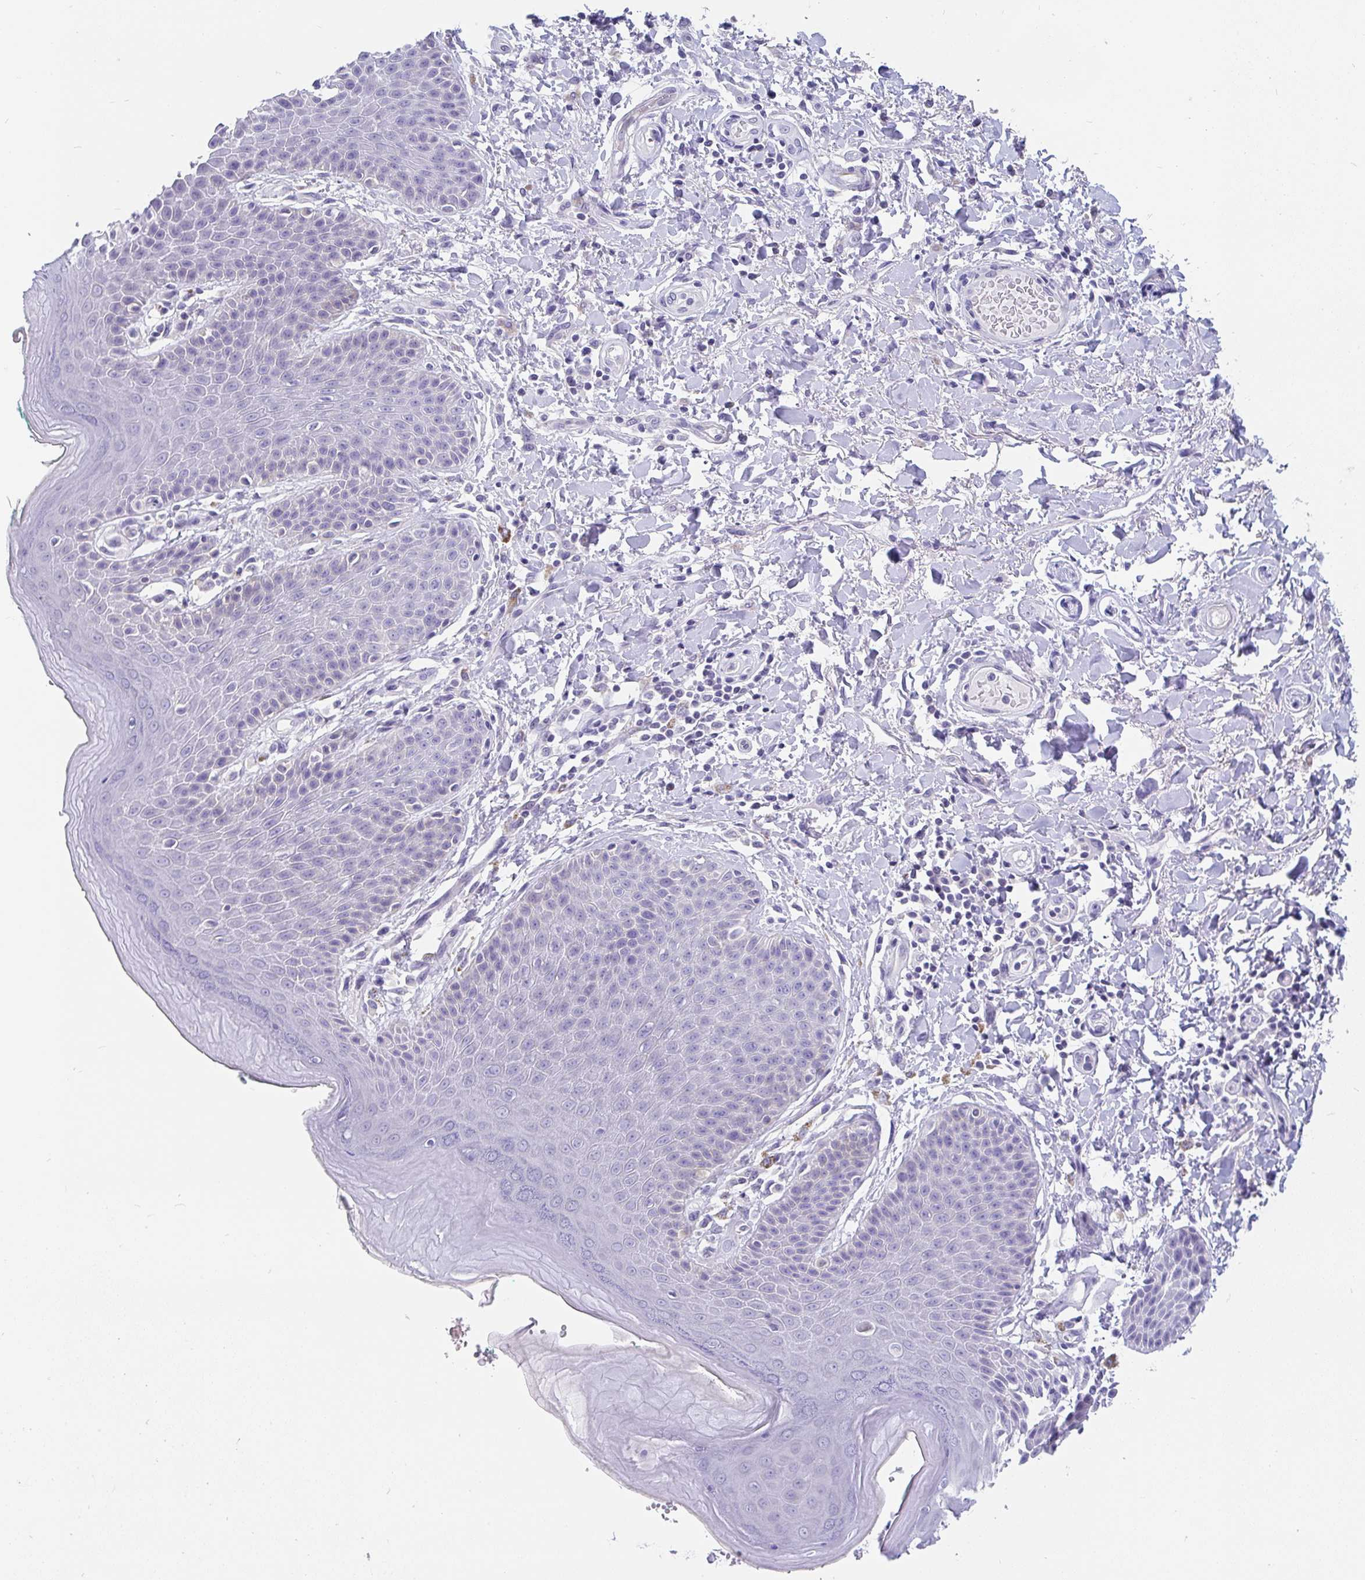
{"staining": {"intensity": "negative", "quantity": "none", "location": "none"}, "tissue": "skin", "cell_type": "Epidermal cells", "image_type": "normal", "snomed": [{"axis": "morphology", "description": "Normal tissue, NOS"}, {"axis": "topography", "description": "Peripheral nerve tissue"}], "caption": "This is an immunohistochemistry (IHC) image of normal human skin. There is no staining in epidermal cells.", "gene": "INTS5", "patient": {"sex": "male", "age": 51}}